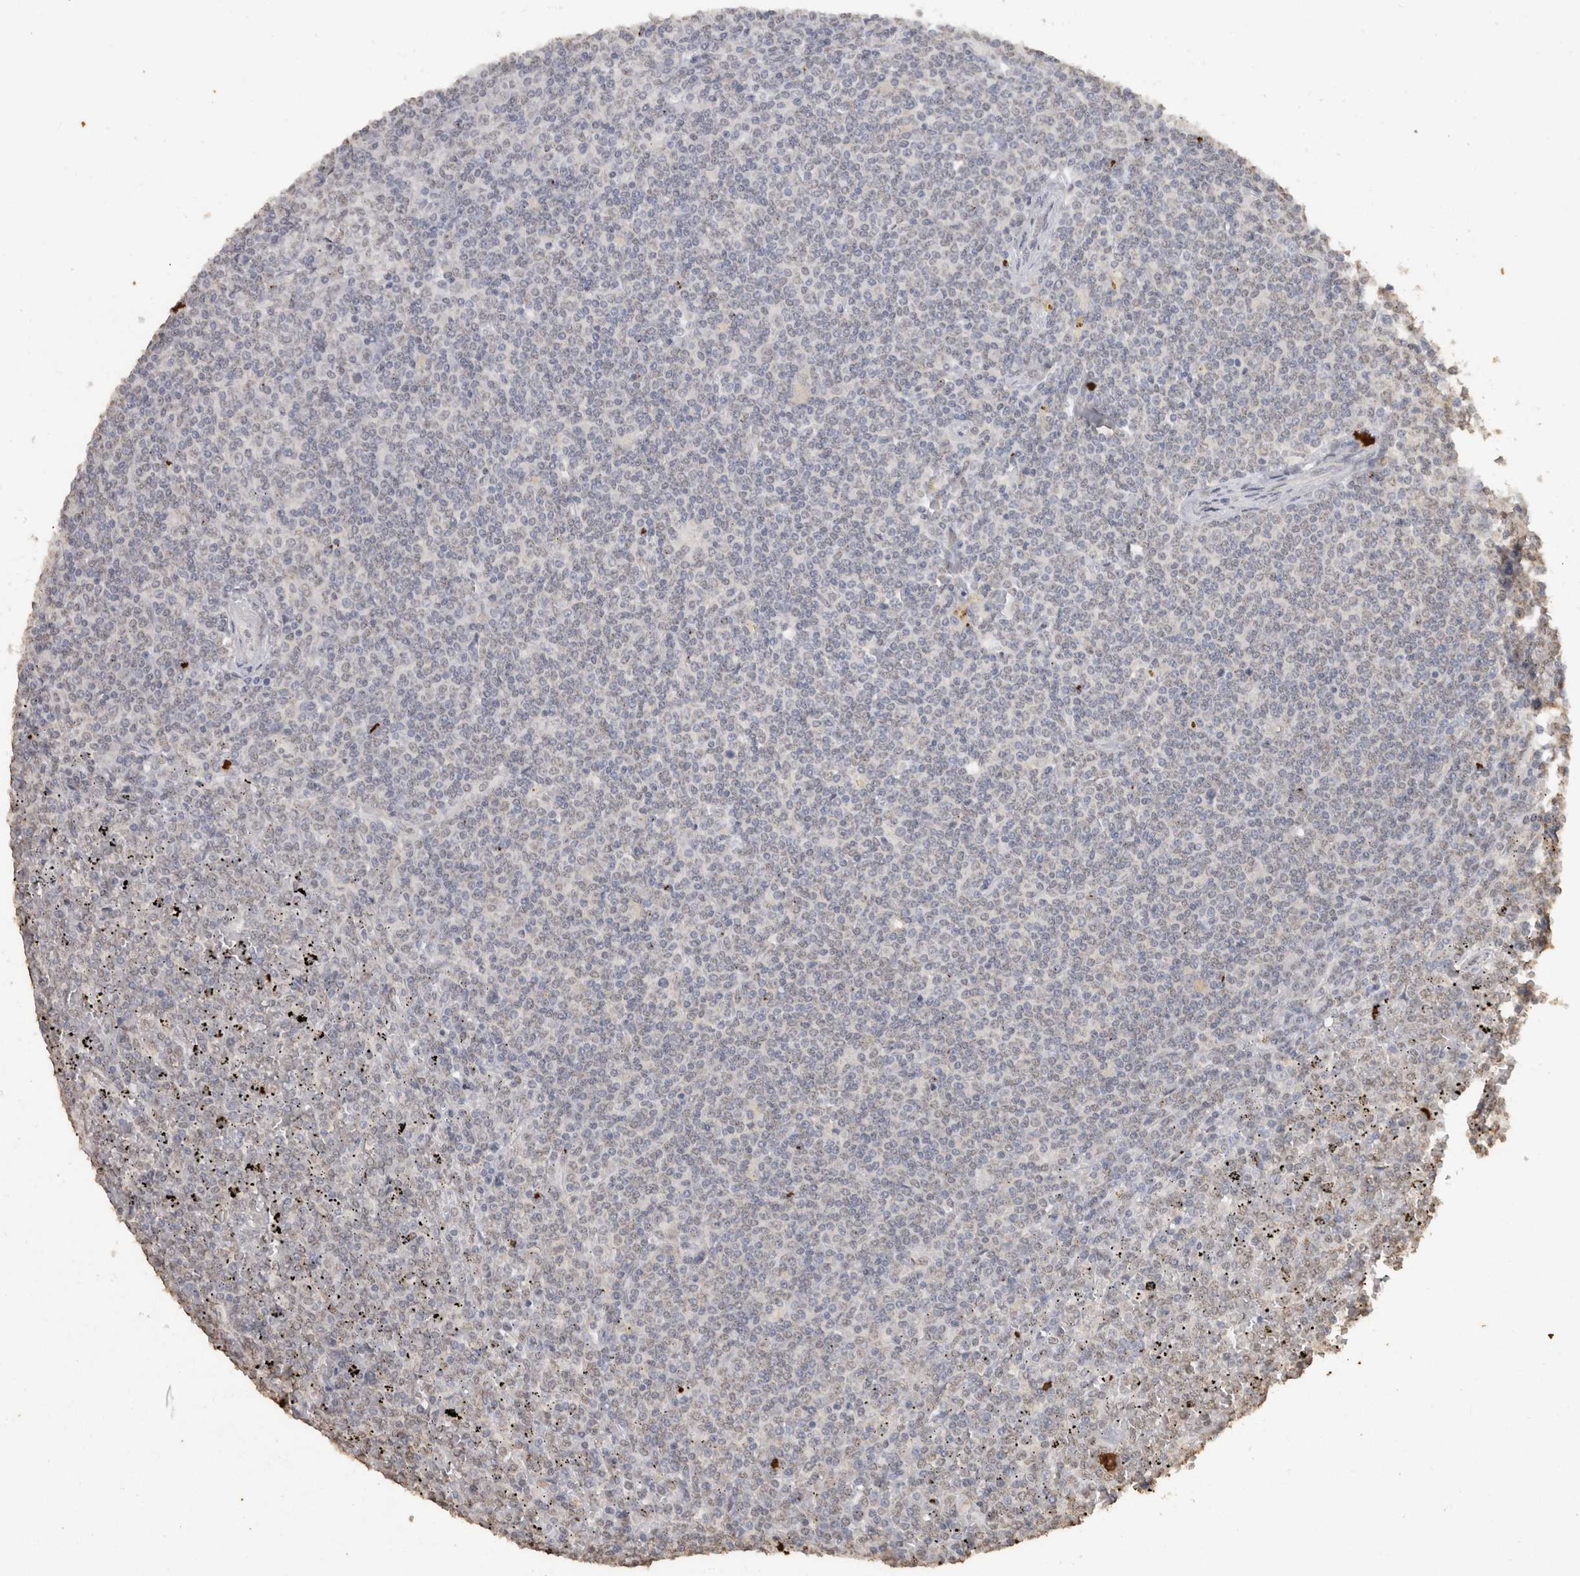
{"staining": {"intensity": "negative", "quantity": "none", "location": "none"}, "tissue": "lymphoma", "cell_type": "Tumor cells", "image_type": "cancer", "snomed": [{"axis": "morphology", "description": "Malignant lymphoma, non-Hodgkin's type, Low grade"}, {"axis": "topography", "description": "Spleen"}], "caption": "Immunohistochemistry histopathology image of neoplastic tissue: lymphoma stained with DAB exhibits no significant protein positivity in tumor cells. Brightfield microscopy of IHC stained with DAB (3,3'-diaminobenzidine) (brown) and hematoxylin (blue), captured at high magnification.", "gene": "HAND2", "patient": {"sex": "female", "age": 19}}